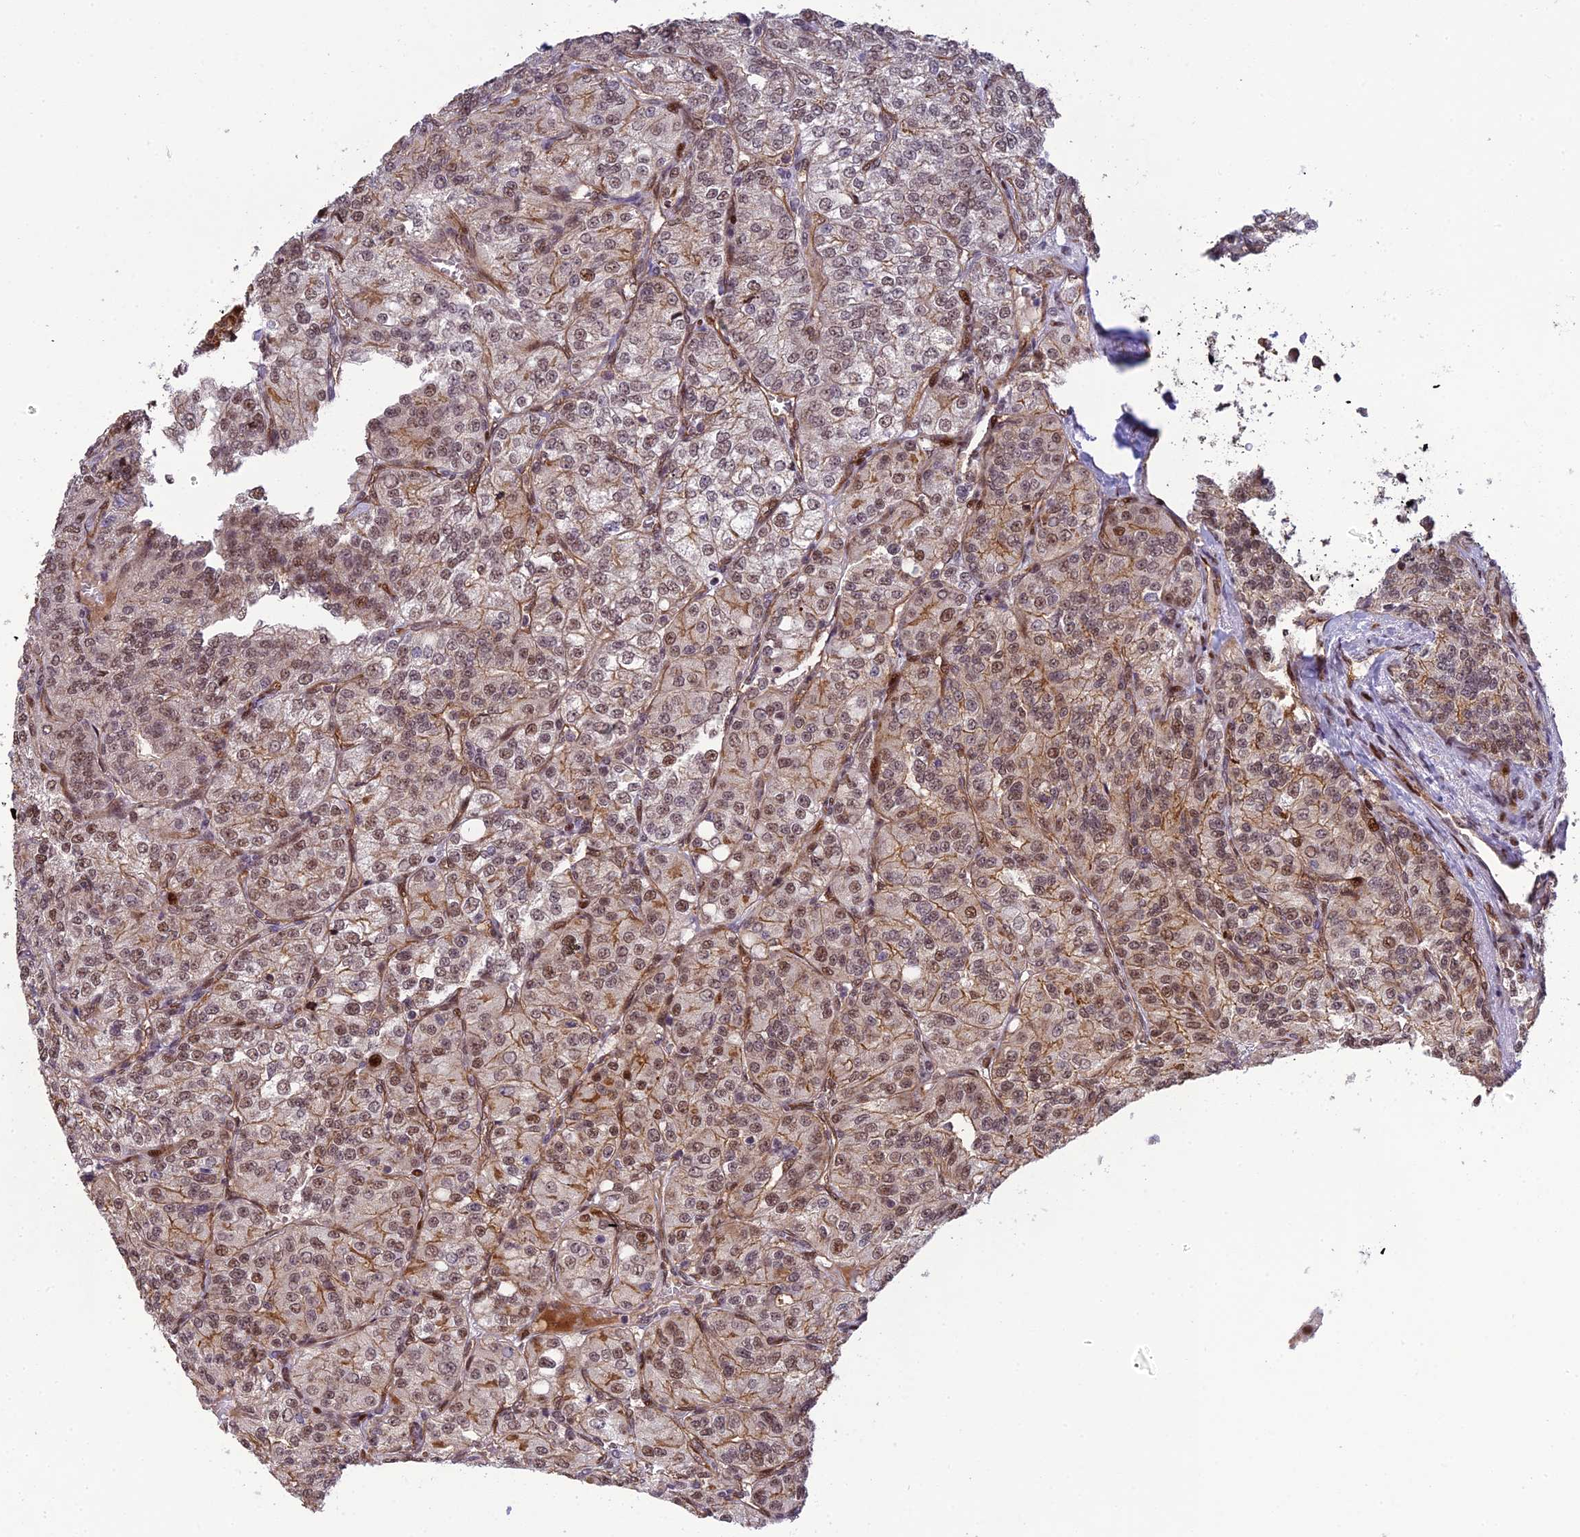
{"staining": {"intensity": "moderate", "quantity": ">75%", "location": "cytoplasmic/membranous,nuclear"}, "tissue": "renal cancer", "cell_type": "Tumor cells", "image_type": "cancer", "snomed": [{"axis": "morphology", "description": "Adenocarcinoma, NOS"}, {"axis": "topography", "description": "Kidney"}], "caption": "The immunohistochemical stain shows moderate cytoplasmic/membranous and nuclear expression in tumor cells of renal cancer tissue. The staining was performed using DAB, with brown indicating positive protein expression. Nuclei are stained blue with hematoxylin.", "gene": "RANBP3", "patient": {"sex": "female", "age": 63}}